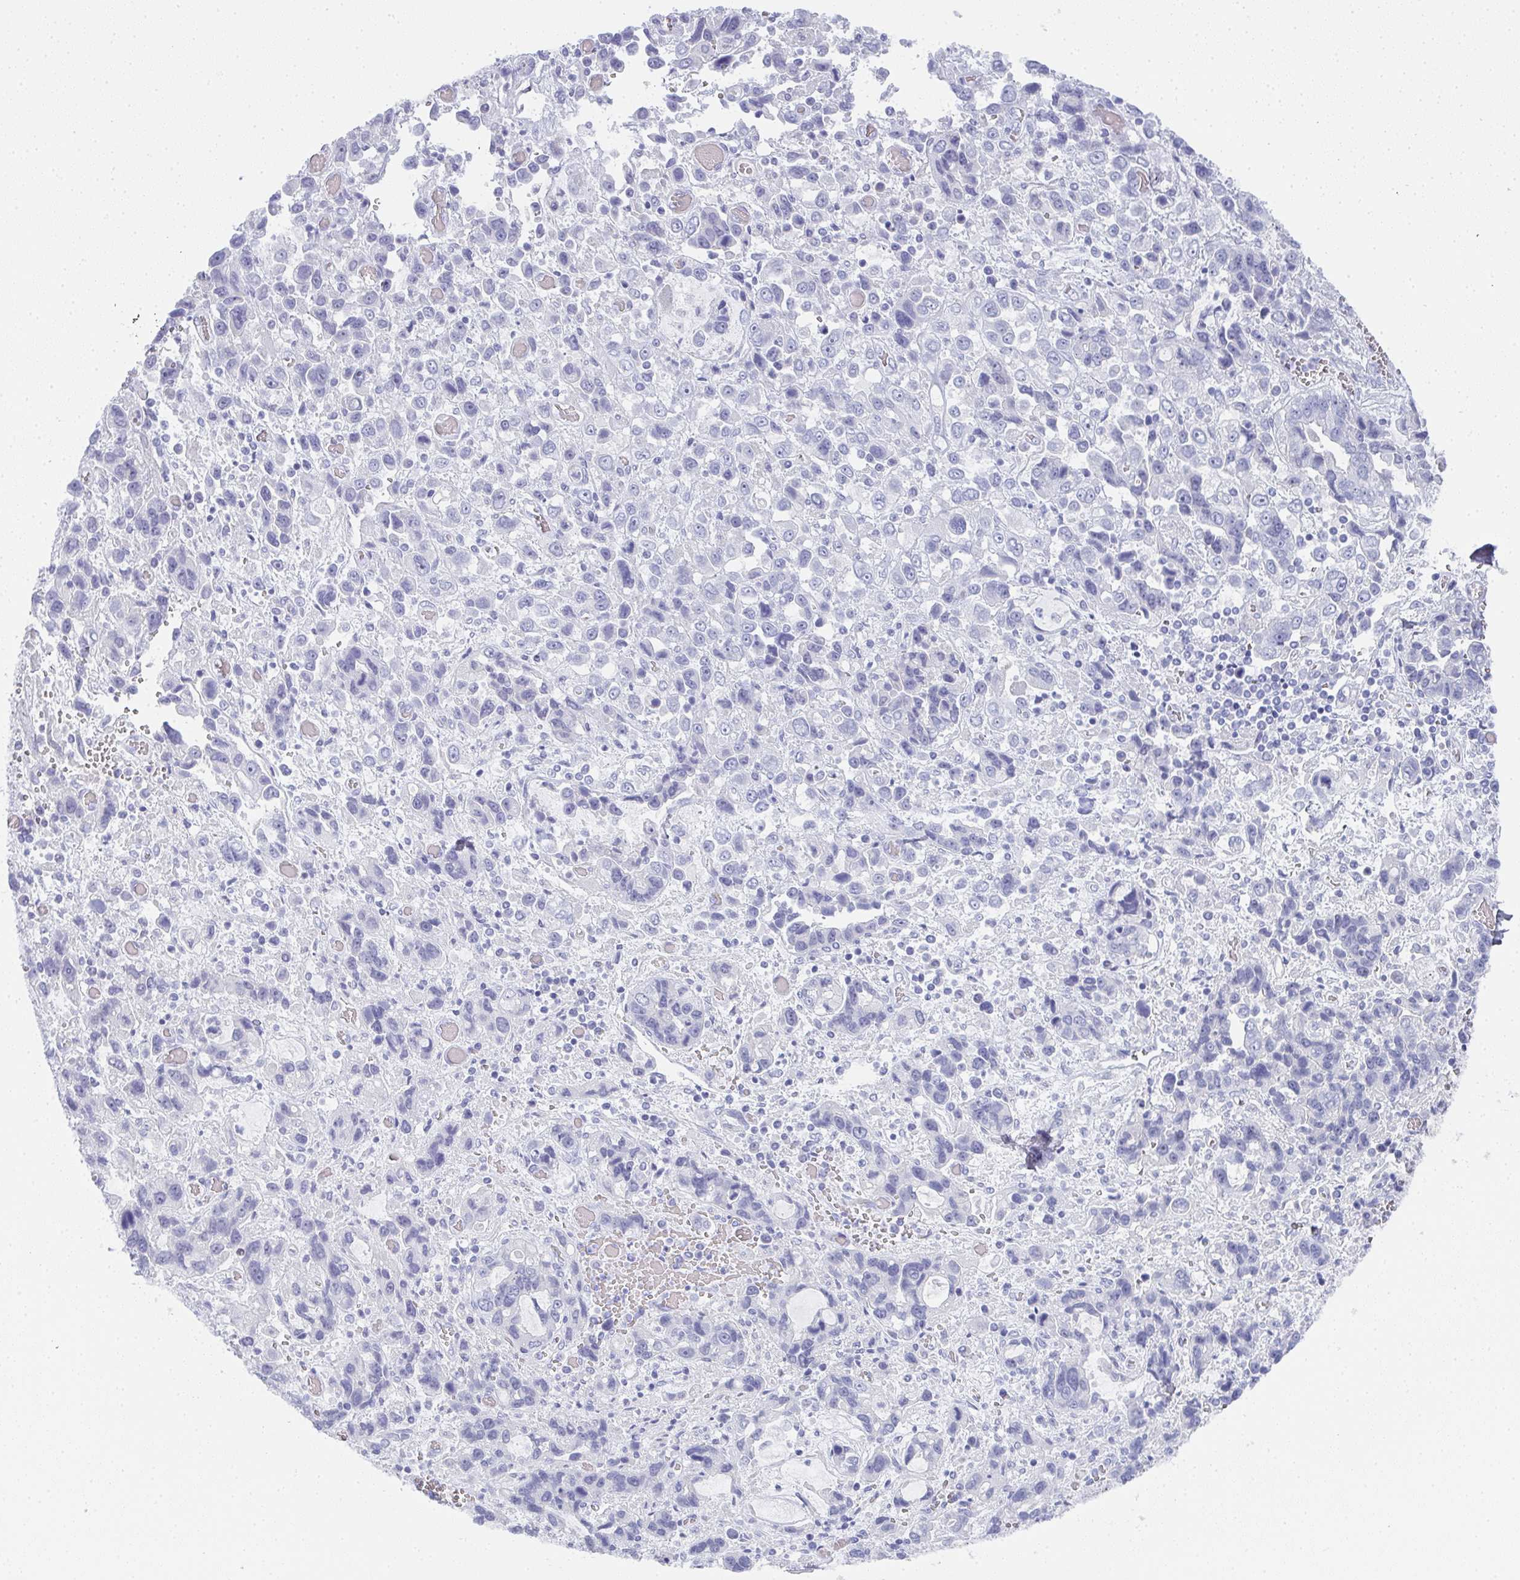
{"staining": {"intensity": "negative", "quantity": "none", "location": "none"}, "tissue": "stomach cancer", "cell_type": "Tumor cells", "image_type": "cancer", "snomed": [{"axis": "morphology", "description": "Adenocarcinoma, NOS"}, {"axis": "topography", "description": "Stomach, upper"}], "caption": "Immunohistochemistry (IHC) micrograph of adenocarcinoma (stomach) stained for a protein (brown), which demonstrates no expression in tumor cells.", "gene": "SLC36A2", "patient": {"sex": "female", "age": 81}}